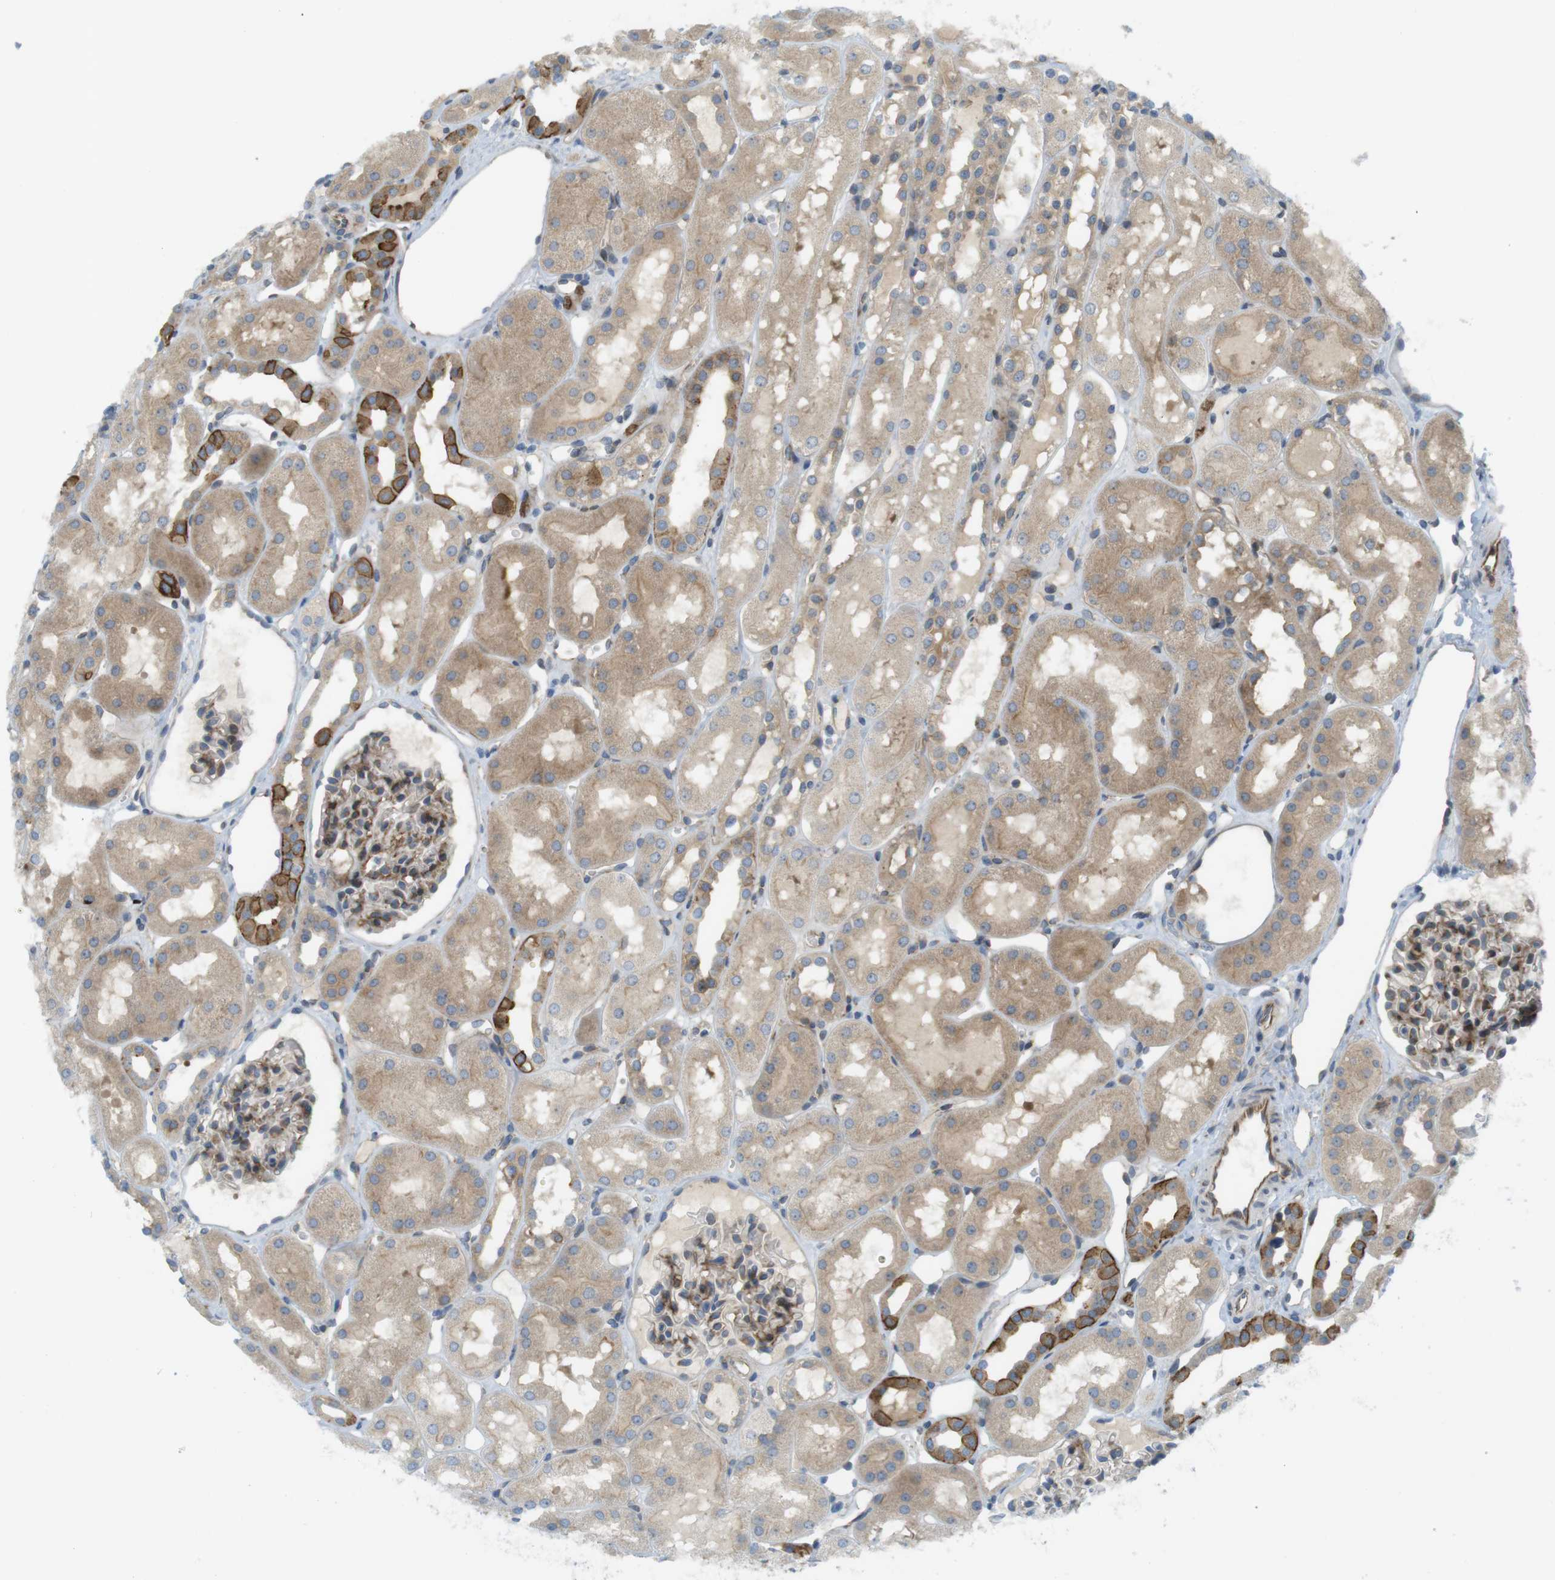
{"staining": {"intensity": "moderate", "quantity": "25%-75%", "location": "cytoplasmic/membranous"}, "tissue": "kidney", "cell_type": "Cells in glomeruli", "image_type": "normal", "snomed": [{"axis": "morphology", "description": "Normal tissue, NOS"}, {"axis": "topography", "description": "Kidney"}, {"axis": "topography", "description": "Urinary bladder"}], "caption": "Immunohistochemistry (IHC) (DAB) staining of normal human kidney reveals moderate cytoplasmic/membranous protein expression in approximately 25%-75% of cells in glomeruli. The protein is shown in brown color, while the nuclei are stained blue.", "gene": "GJC3", "patient": {"sex": "male", "age": 16}}